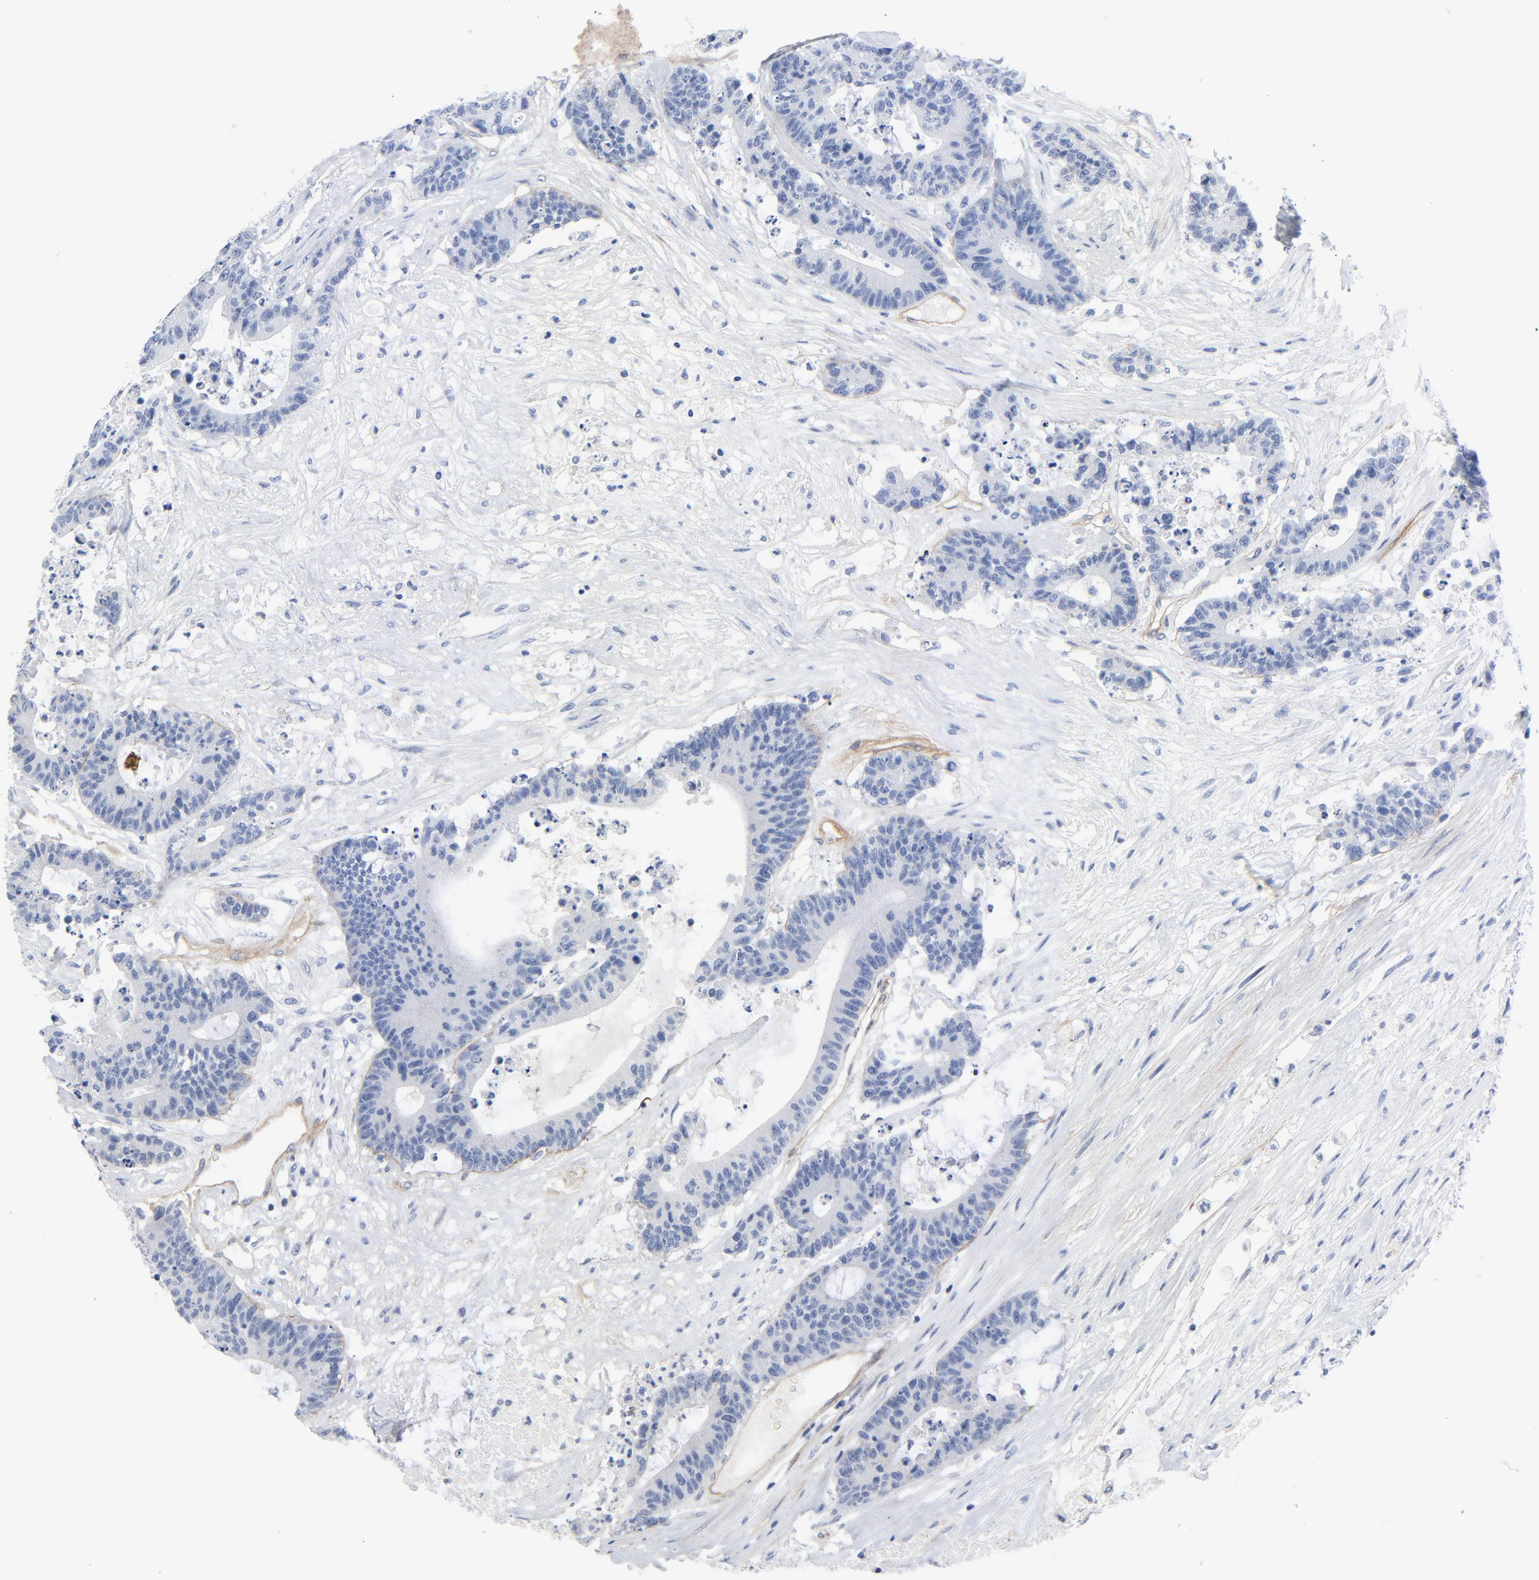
{"staining": {"intensity": "negative", "quantity": "none", "location": "none"}, "tissue": "colorectal cancer", "cell_type": "Tumor cells", "image_type": "cancer", "snomed": [{"axis": "morphology", "description": "Adenocarcinoma, NOS"}, {"axis": "topography", "description": "Colon"}], "caption": "Colorectal cancer (adenocarcinoma) was stained to show a protein in brown. There is no significant expression in tumor cells. (DAB immunohistochemistry (IHC) visualized using brightfield microscopy, high magnification).", "gene": "LAMC1", "patient": {"sex": "female", "age": 84}}